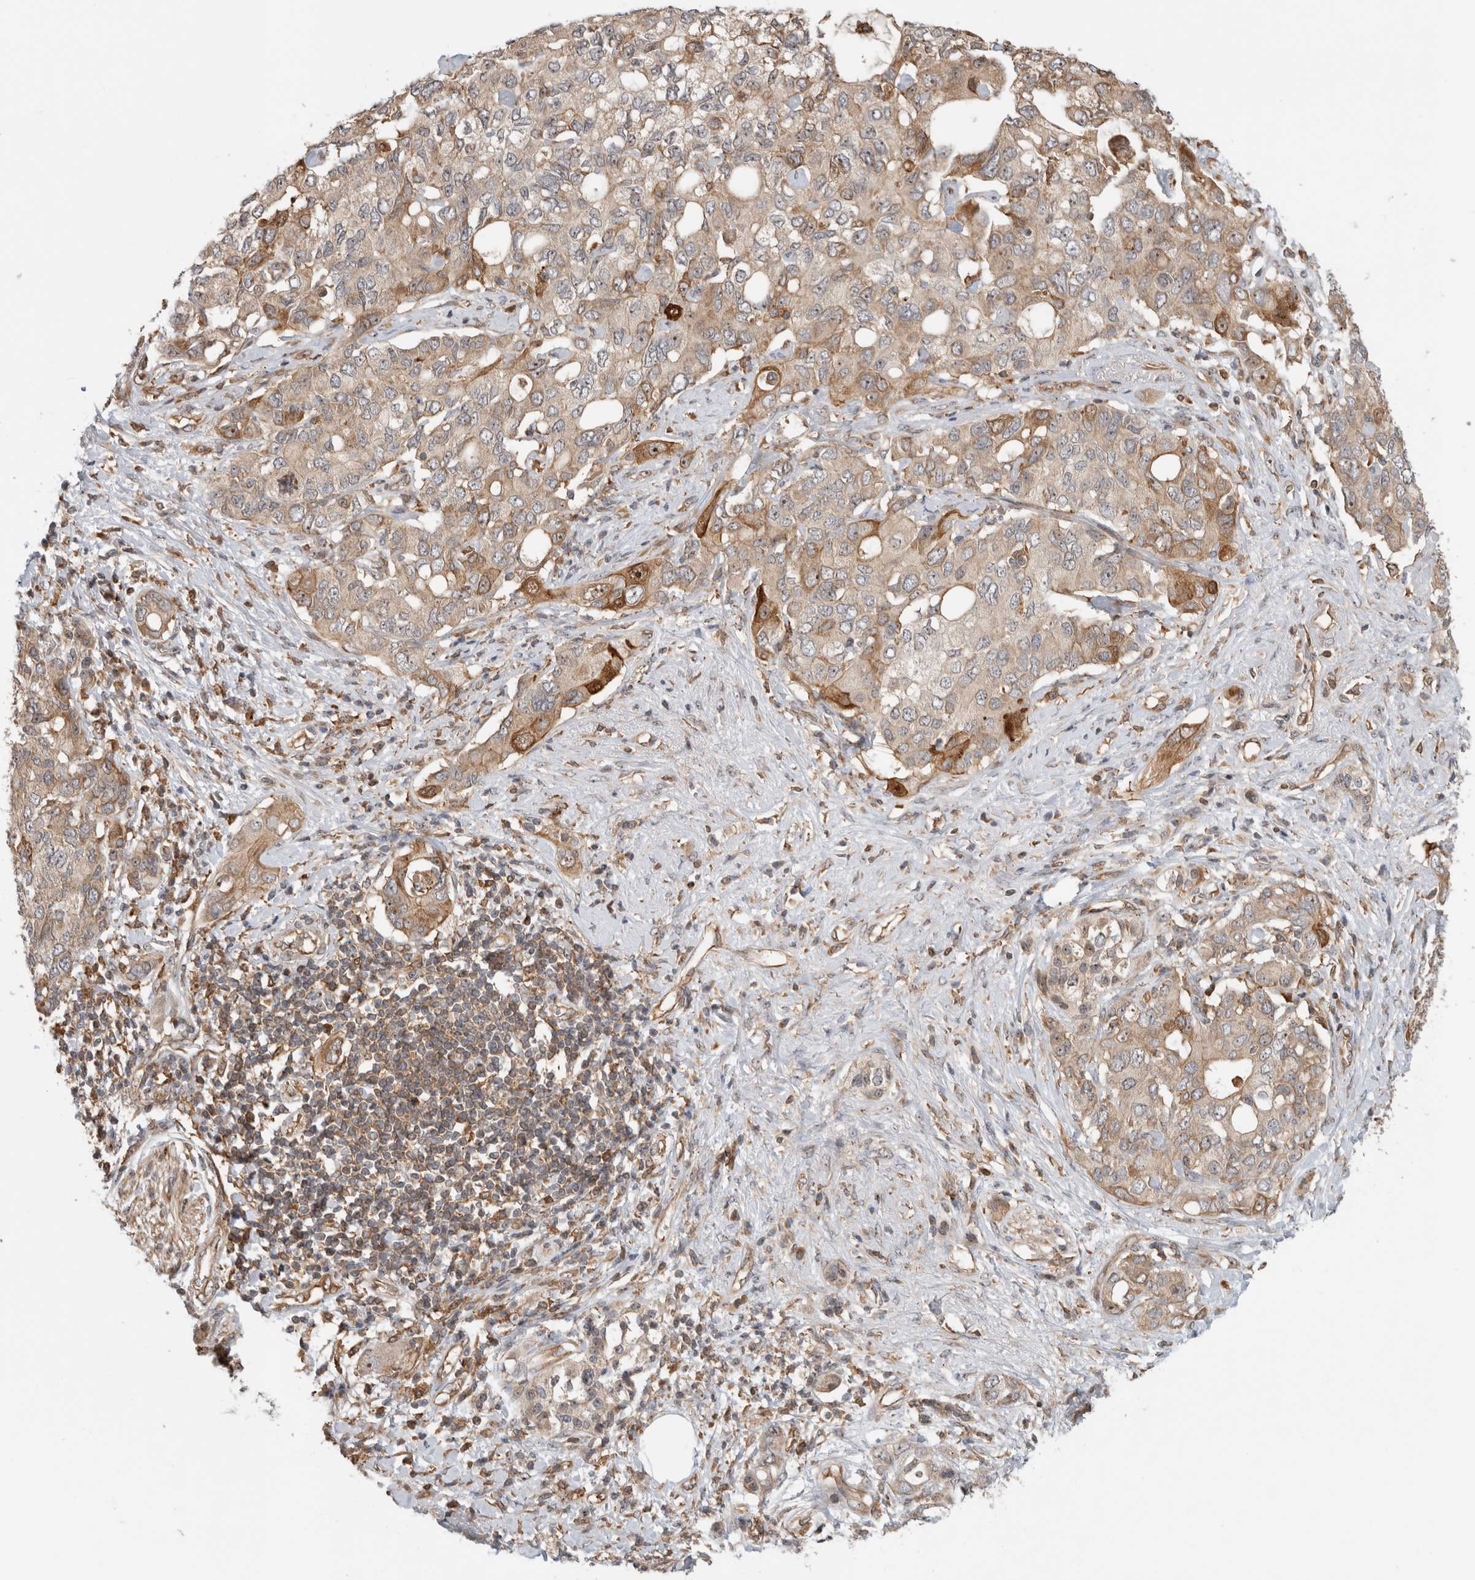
{"staining": {"intensity": "moderate", "quantity": ">75%", "location": "cytoplasmic/membranous,nuclear"}, "tissue": "pancreatic cancer", "cell_type": "Tumor cells", "image_type": "cancer", "snomed": [{"axis": "morphology", "description": "Adenocarcinoma, NOS"}, {"axis": "topography", "description": "Pancreas"}], "caption": "This micrograph displays immunohistochemistry staining of human pancreatic cancer, with medium moderate cytoplasmic/membranous and nuclear positivity in approximately >75% of tumor cells.", "gene": "WASF2", "patient": {"sex": "female", "age": 56}}